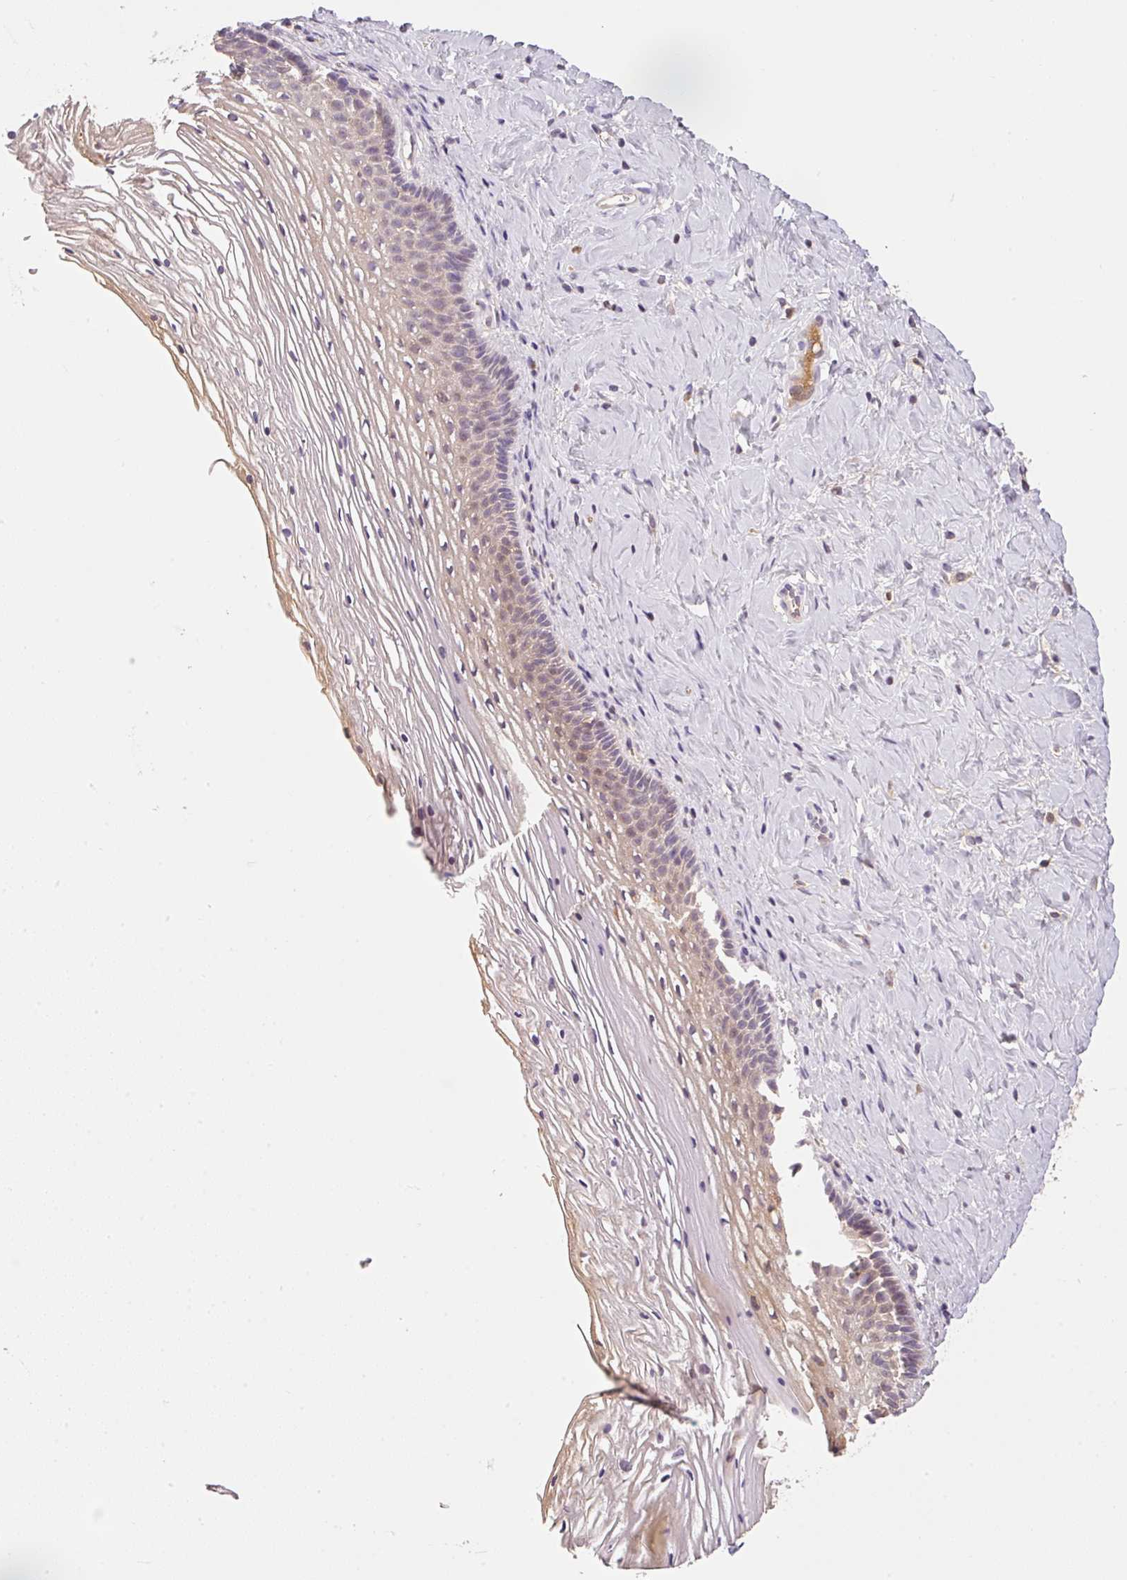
{"staining": {"intensity": "weak", "quantity": "25%-75%", "location": "cytoplasmic/membranous"}, "tissue": "cervix", "cell_type": "Glandular cells", "image_type": "normal", "snomed": [{"axis": "morphology", "description": "Normal tissue, NOS"}, {"axis": "topography", "description": "Cervix"}], "caption": "Protein expression analysis of normal human cervix reveals weak cytoplasmic/membranous expression in approximately 25%-75% of glandular cells. (DAB IHC, brown staining for protein, blue staining for nuclei).", "gene": "CMTM8", "patient": {"sex": "female", "age": 36}}